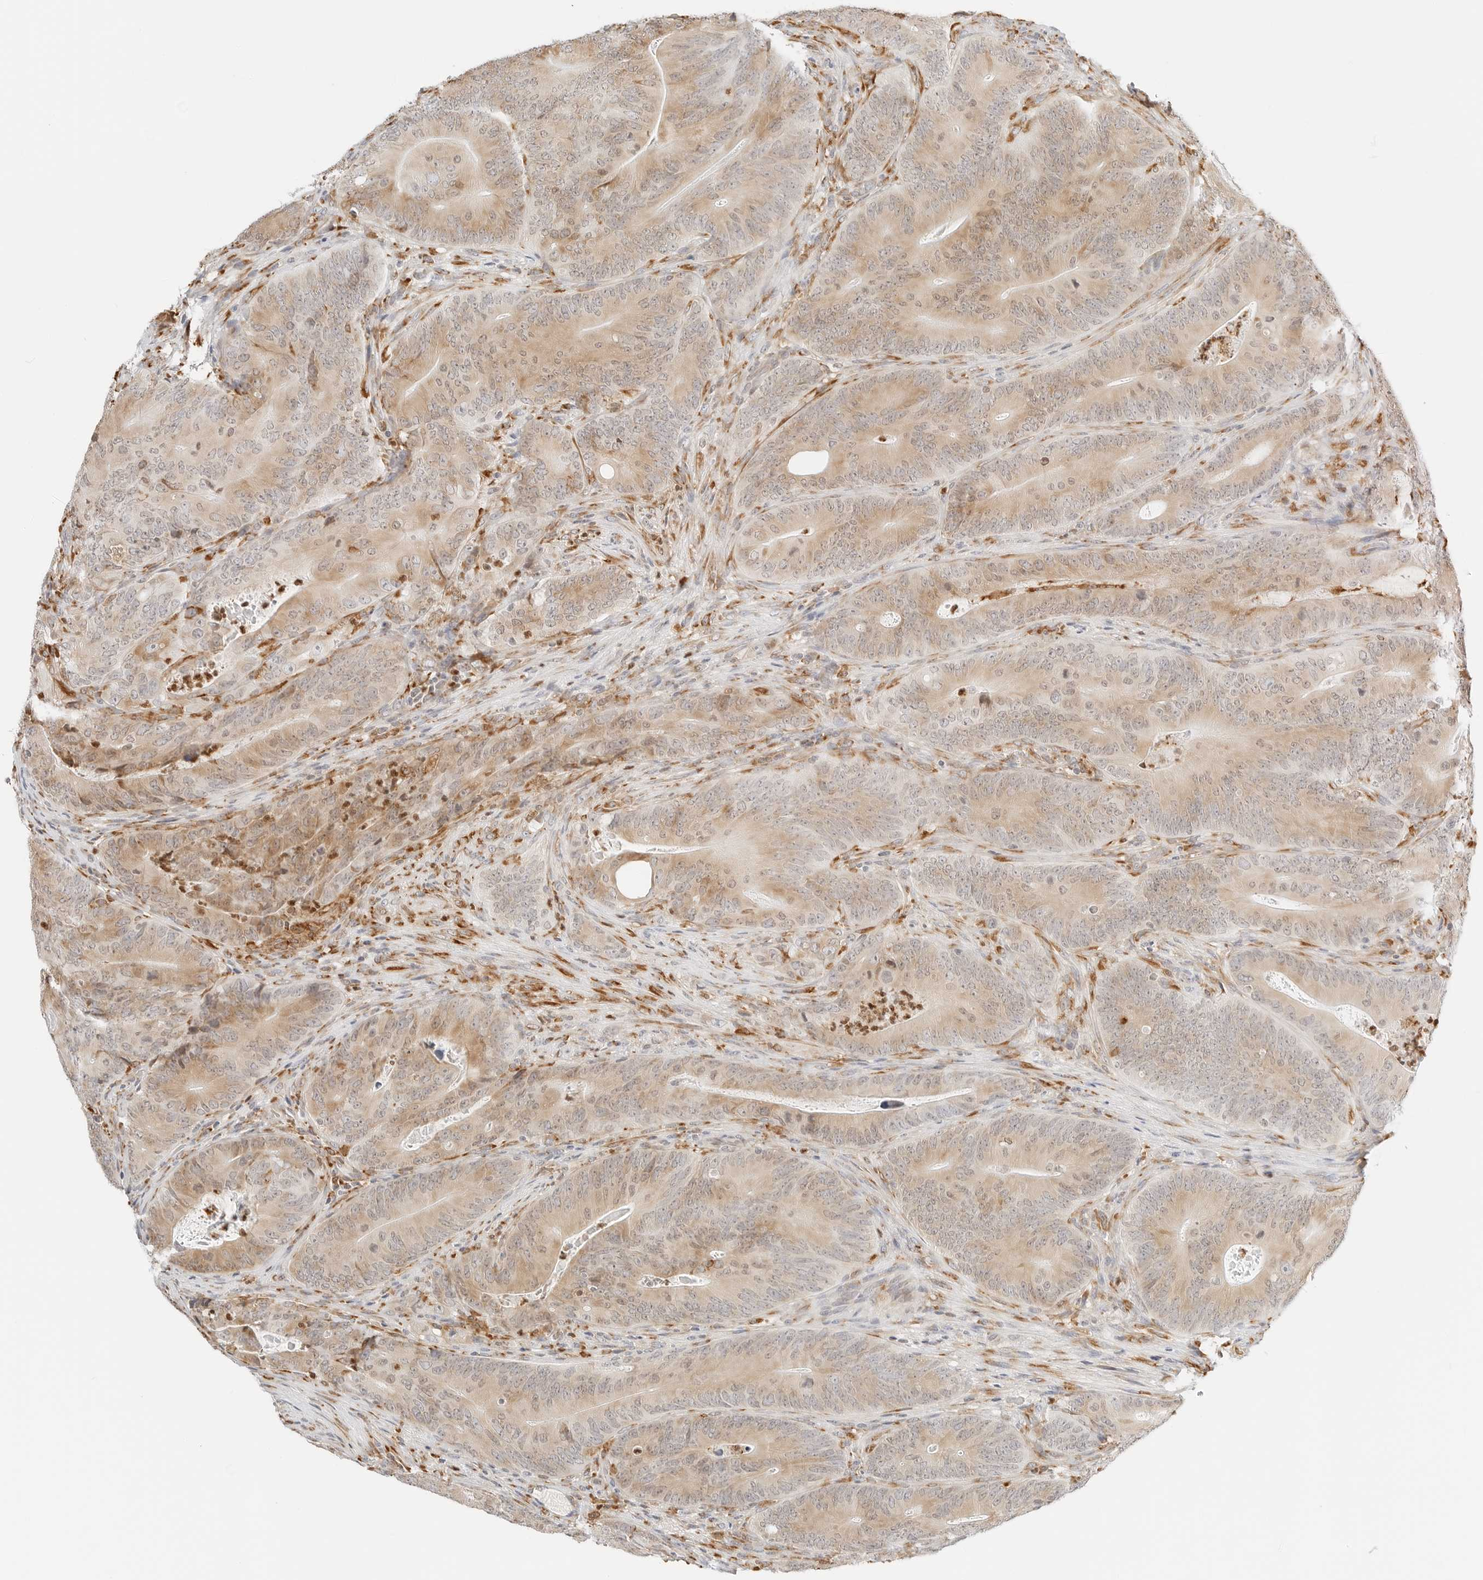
{"staining": {"intensity": "weak", "quantity": ">75%", "location": "cytoplasmic/membranous"}, "tissue": "colorectal cancer", "cell_type": "Tumor cells", "image_type": "cancer", "snomed": [{"axis": "morphology", "description": "Normal tissue, NOS"}, {"axis": "topography", "description": "Colon"}], "caption": "Colorectal cancer stained with a brown dye exhibits weak cytoplasmic/membranous positive positivity in about >75% of tumor cells.", "gene": "THEM4", "patient": {"sex": "female", "age": 82}}